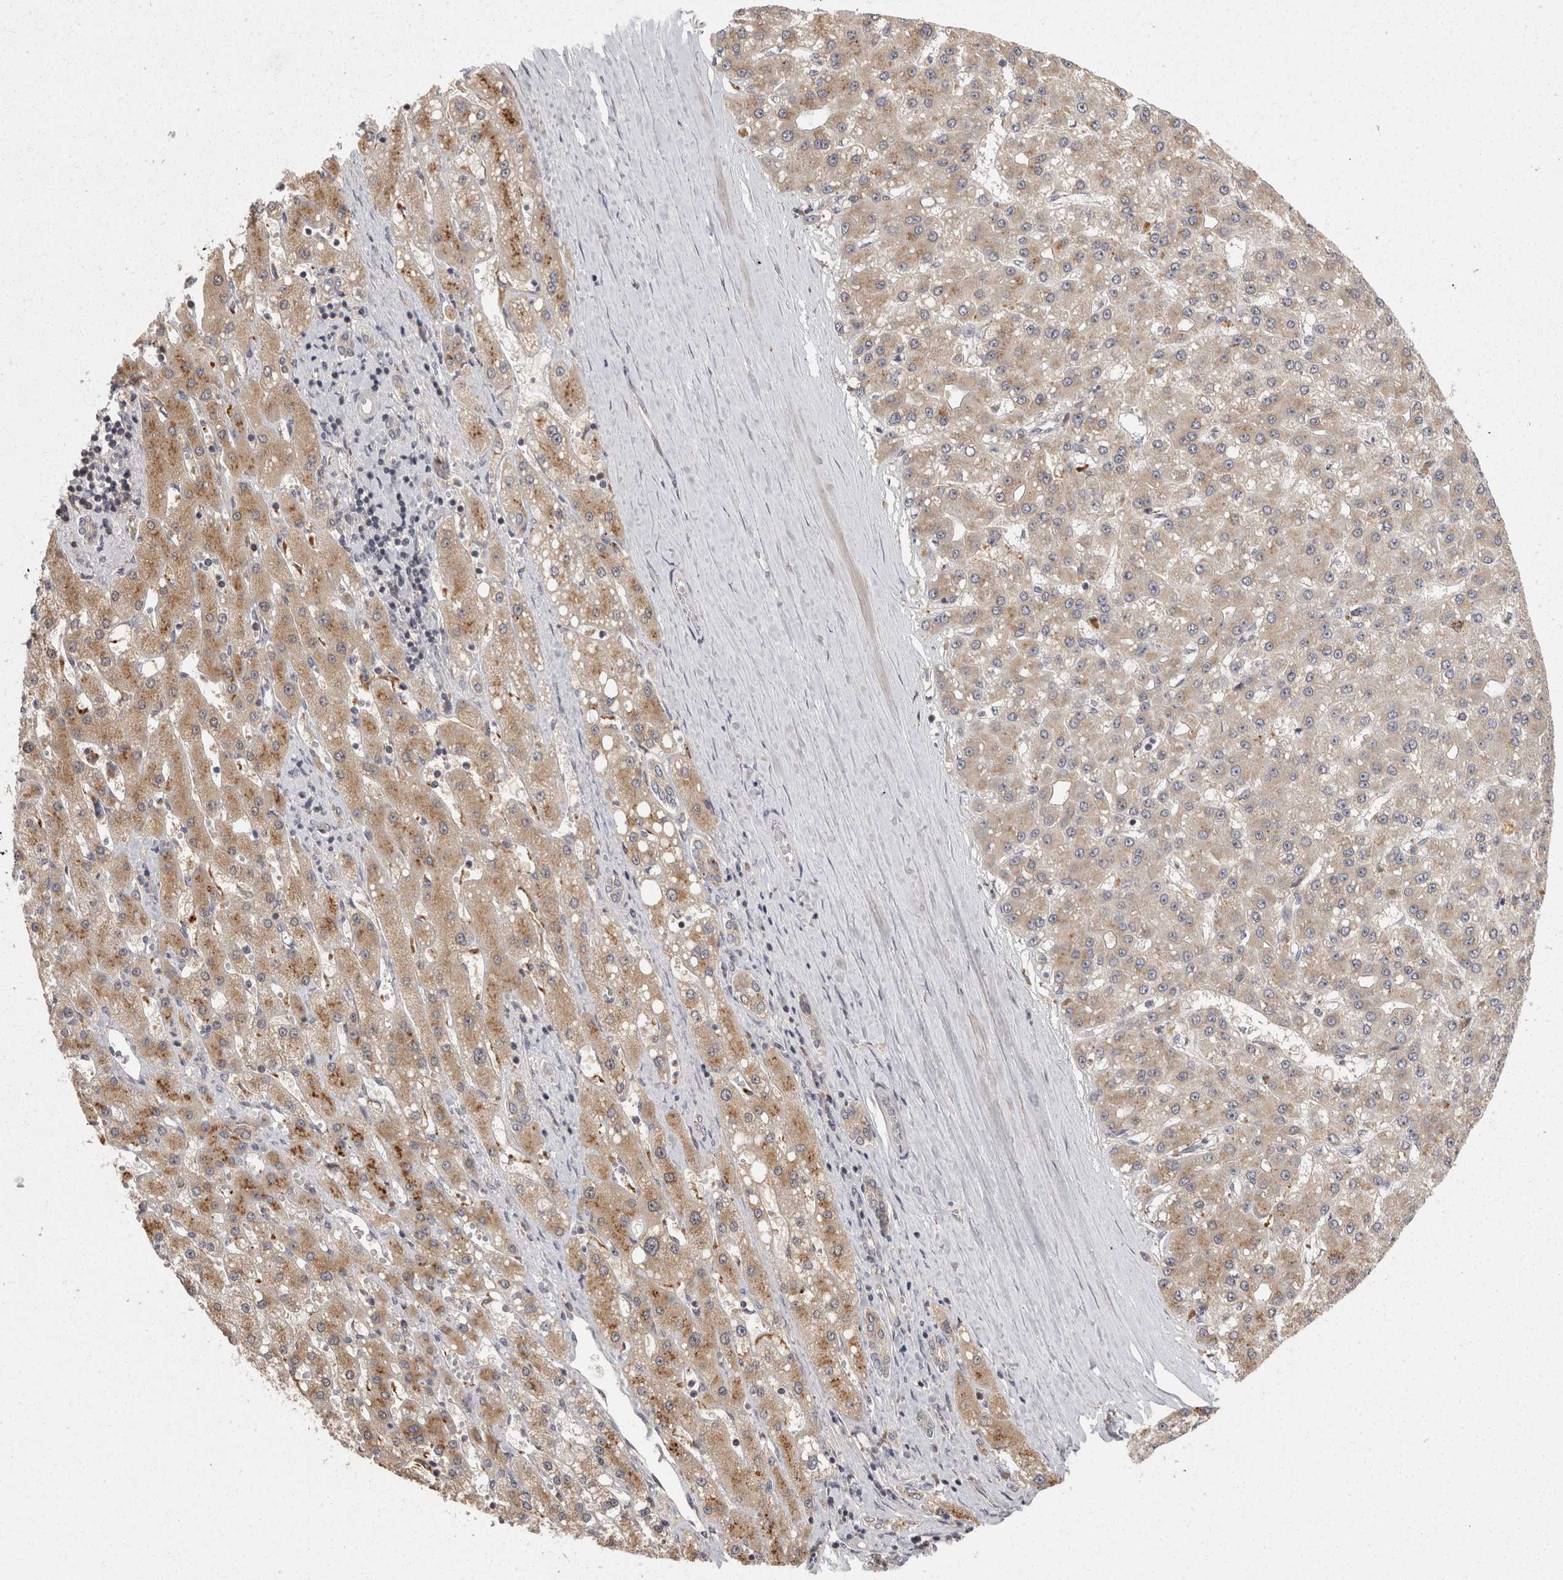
{"staining": {"intensity": "weak", "quantity": ">75%", "location": "cytoplasmic/membranous"}, "tissue": "liver cancer", "cell_type": "Tumor cells", "image_type": "cancer", "snomed": [{"axis": "morphology", "description": "Carcinoma, Hepatocellular, NOS"}, {"axis": "topography", "description": "Liver"}], "caption": "A brown stain highlights weak cytoplasmic/membranous staining of a protein in human liver cancer (hepatocellular carcinoma) tumor cells. The staining was performed using DAB, with brown indicating positive protein expression. Nuclei are stained blue with hematoxylin.", "gene": "ACAT2", "patient": {"sex": "male", "age": 67}}